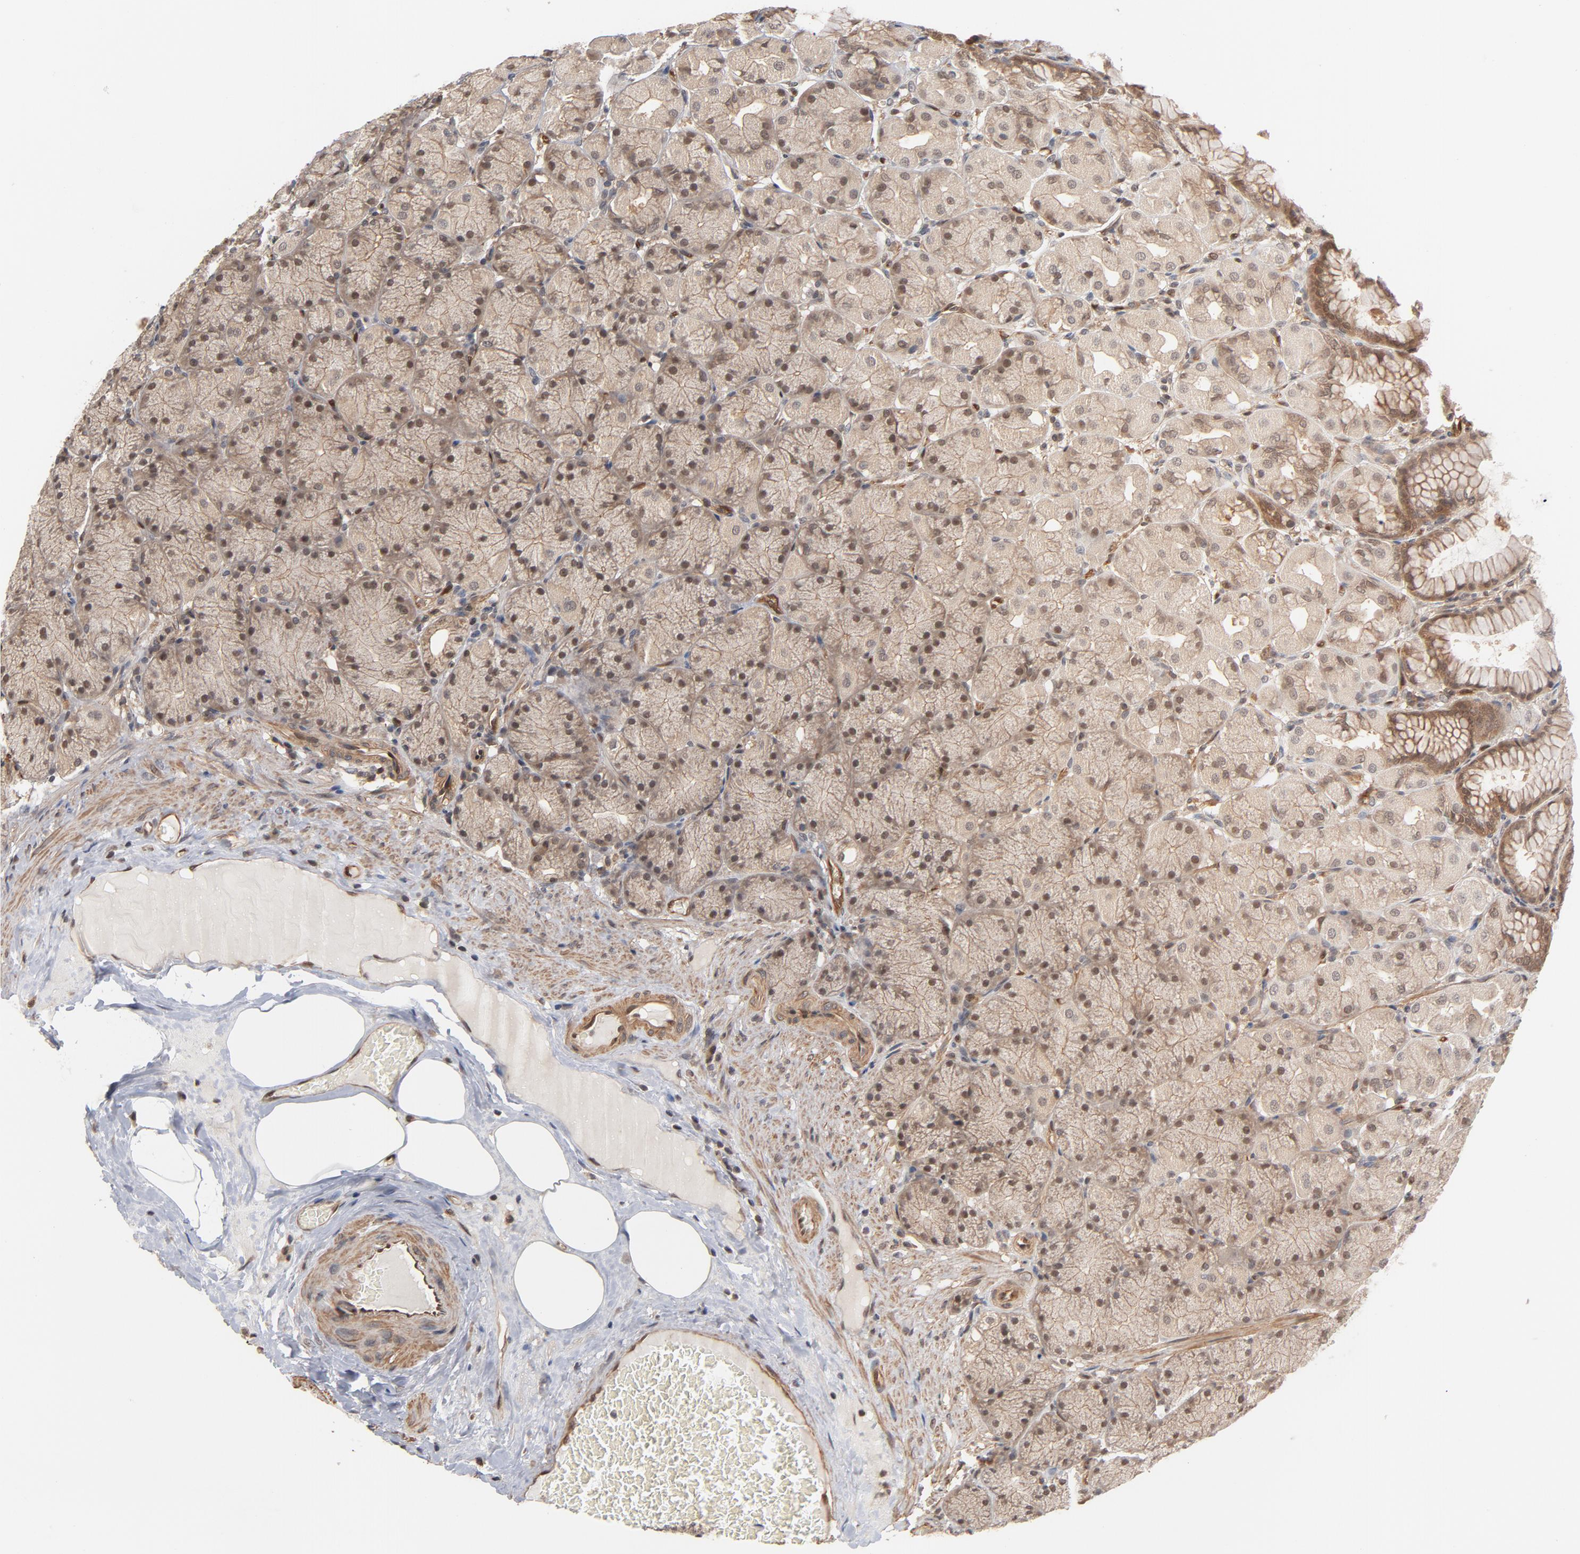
{"staining": {"intensity": "moderate", "quantity": ">75%", "location": "cytoplasmic/membranous,nuclear"}, "tissue": "stomach", "cell_type": "Glandular cells", "image_type": "normal", "snomed": [{"axis": "morphology", "description": "Normal tissue, NOS"}, {"axis": "topography", "description": "Stomach, upper"}], "caption": "Unremarkable stomach exhibits moderate cytoplasmic/membranous,nuclear positivity in about >75% of glandular cells, visualized by immunohistochemistry.", "gene": "CDC37", "patient": {"sex": "female", "age": 56}}